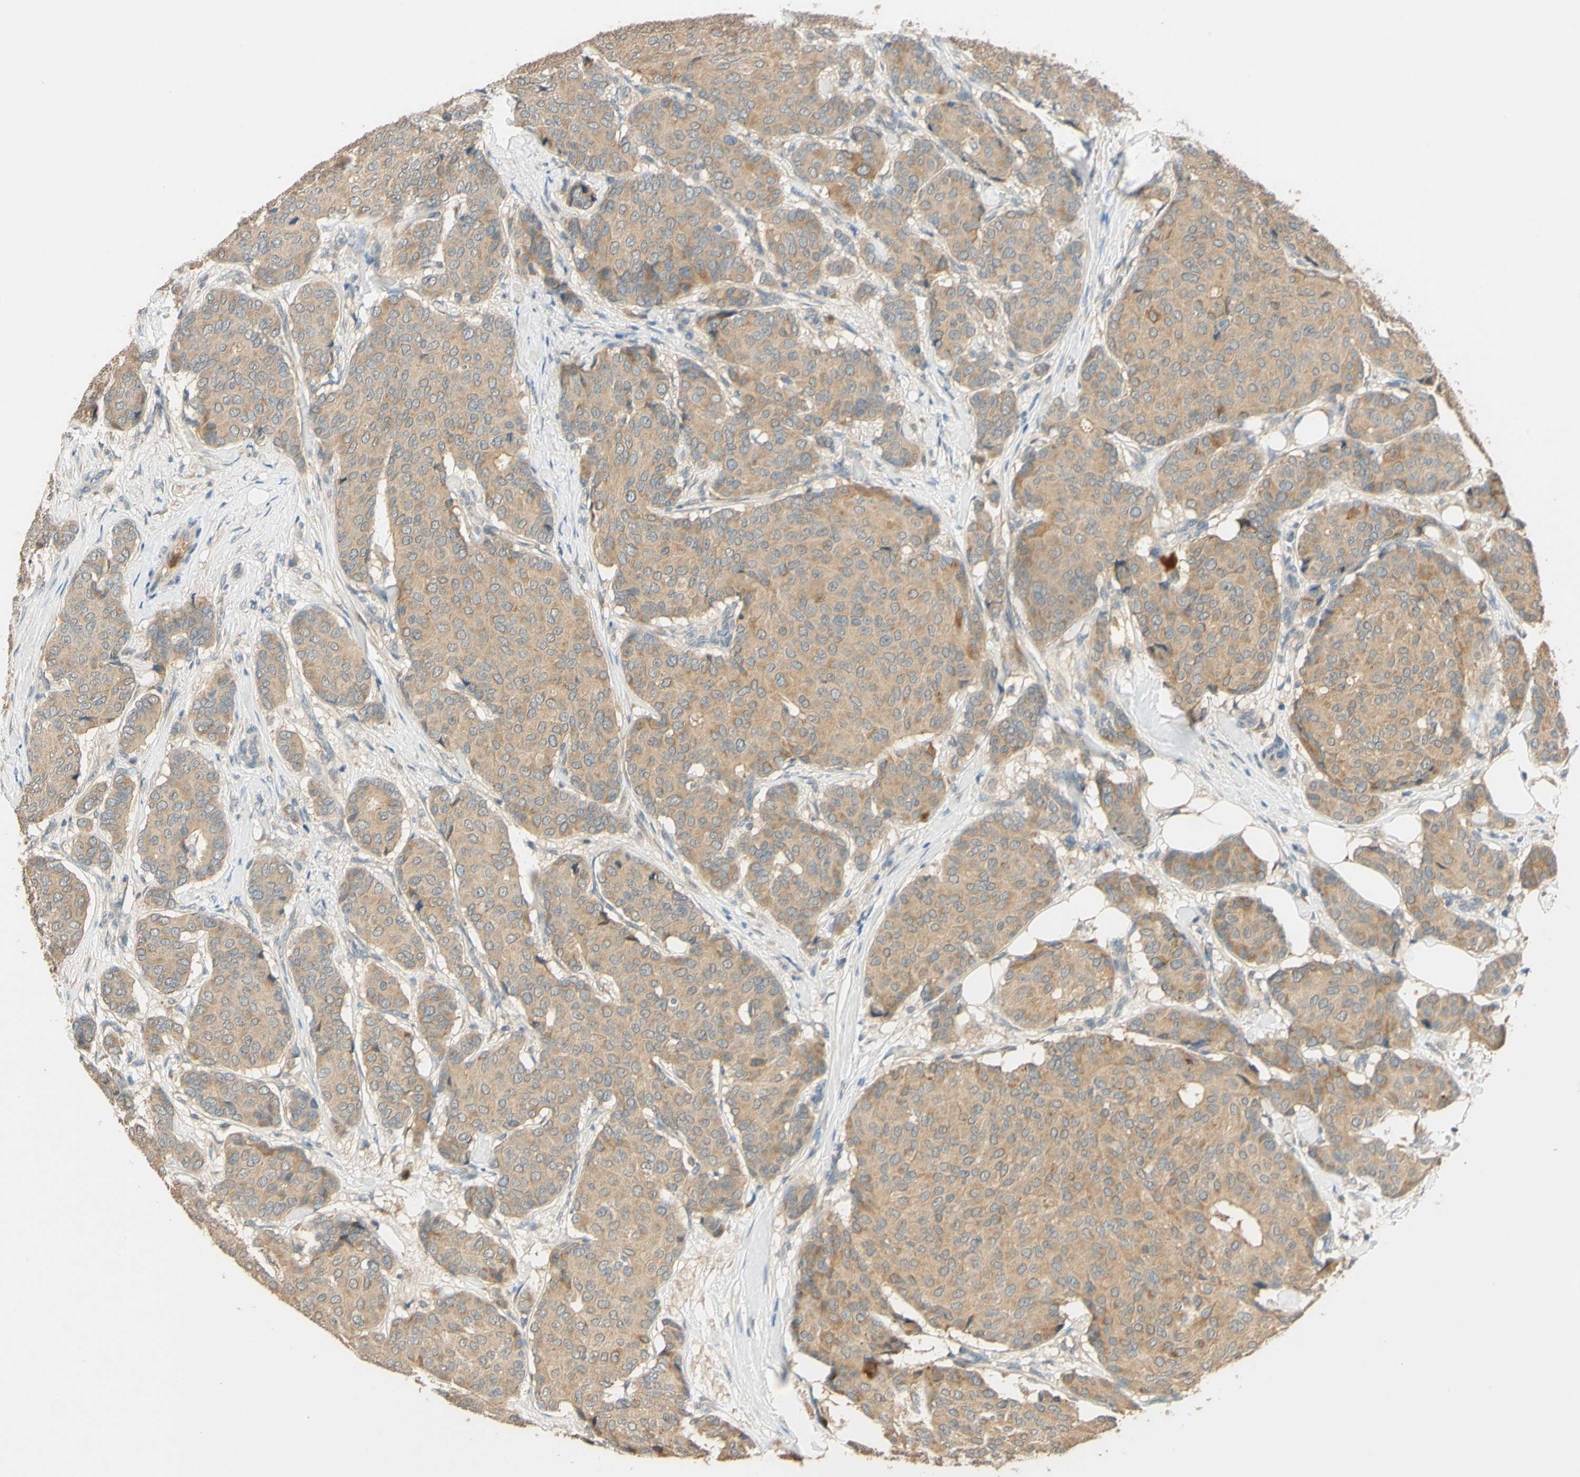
{"staining": {"intensity": "weak", "quantity": ">75%", "location": "cytoplasmic/membranous"}, "tissue": "breast cancer", "cell_type": "Tumor cells", "image_type": "cancer", "snomed": [{"axis": "morphology", "description": "Duct carcinoma"}, {"axis": "topography", "description": "Breast"}], "caption": "Immunohistochemistry of human breast cancer displays low levels of weak cytoplasmic/membranous expression in approximately >75% of tumor cells. (DAB IHC, brown staining for protein, blue staining for nuclei).", "gene": "ENTREP2", "patient": {"sex": "female", "age": 75}}